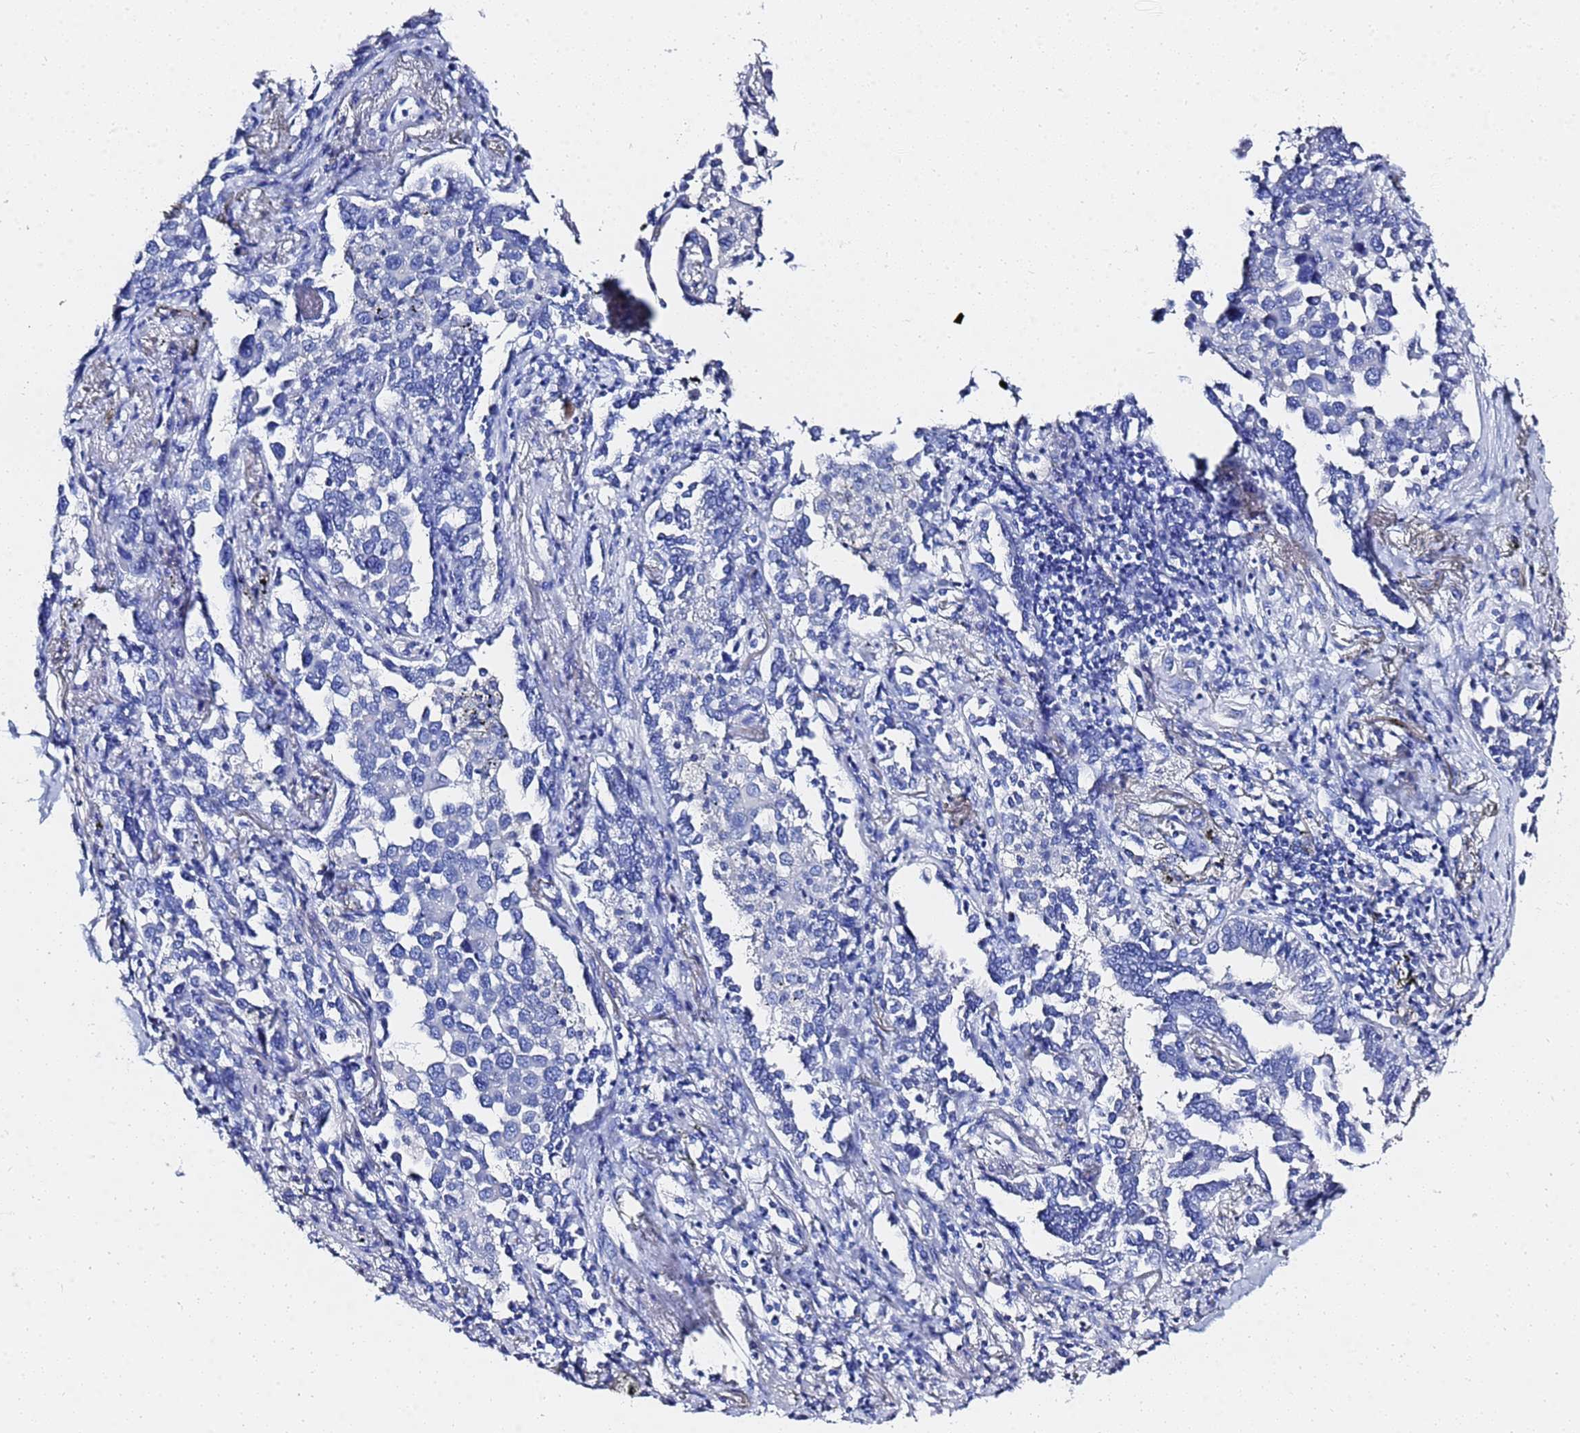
{"staining": {"intensity": "negative", "quantity": "none", "location": "none"}, "tissue": "lung cancer", "cell_type": "Tumor cells", "image_type": "cancer", "snomed": [{"axis": "morphology", "description": "Adenocarcinoma, NOS"}, {"axis": "topography", "description": "Lung"}], "caption": "DAB (3,3'-diaminobenzidine) immunohistochemical staining of adenocarcinoma (lung) displays no significant expression in tumor cells.", "gene": "GGT1", "patient": {"sex": "male", "age": 67}}